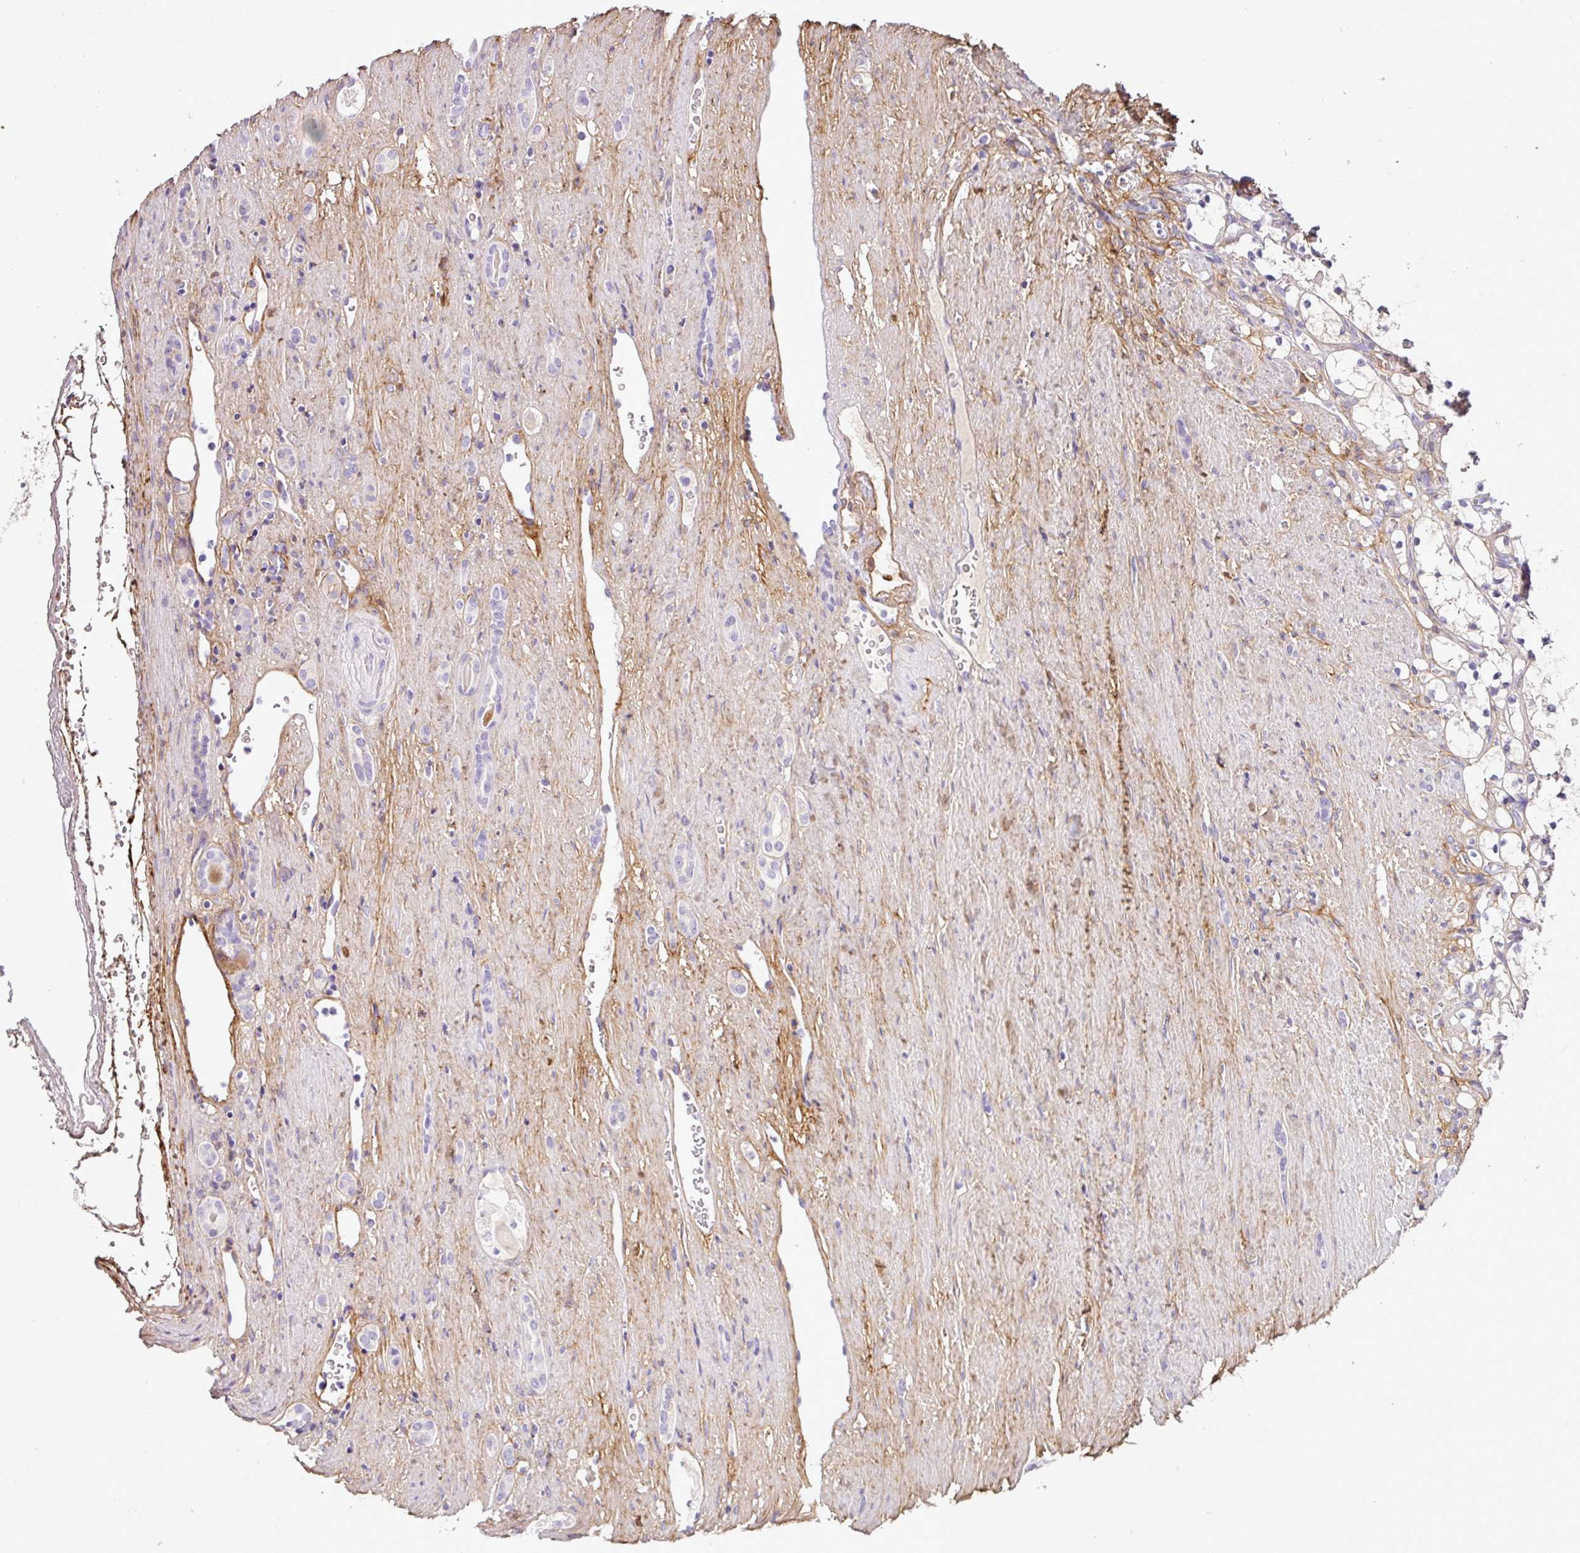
{"staining": {"intensity": "negative", "quantity": "none", "location": "none"}, "tissue": "renal cancer", "cell_type": "Tumor cells", "image_type": "cancer", "snomed": [{"axis": "morphology", "description": "Adenocarcinoma, NOS"}, {"axis": "topography", "description": "Kidney"}], "caption": "Immunohistochemical staining of renal adenocarcinoma demonstrates no significant expression in tumor cells.", "gene": "PARD6G", "patient": {"sex": "female", "age": 69}}